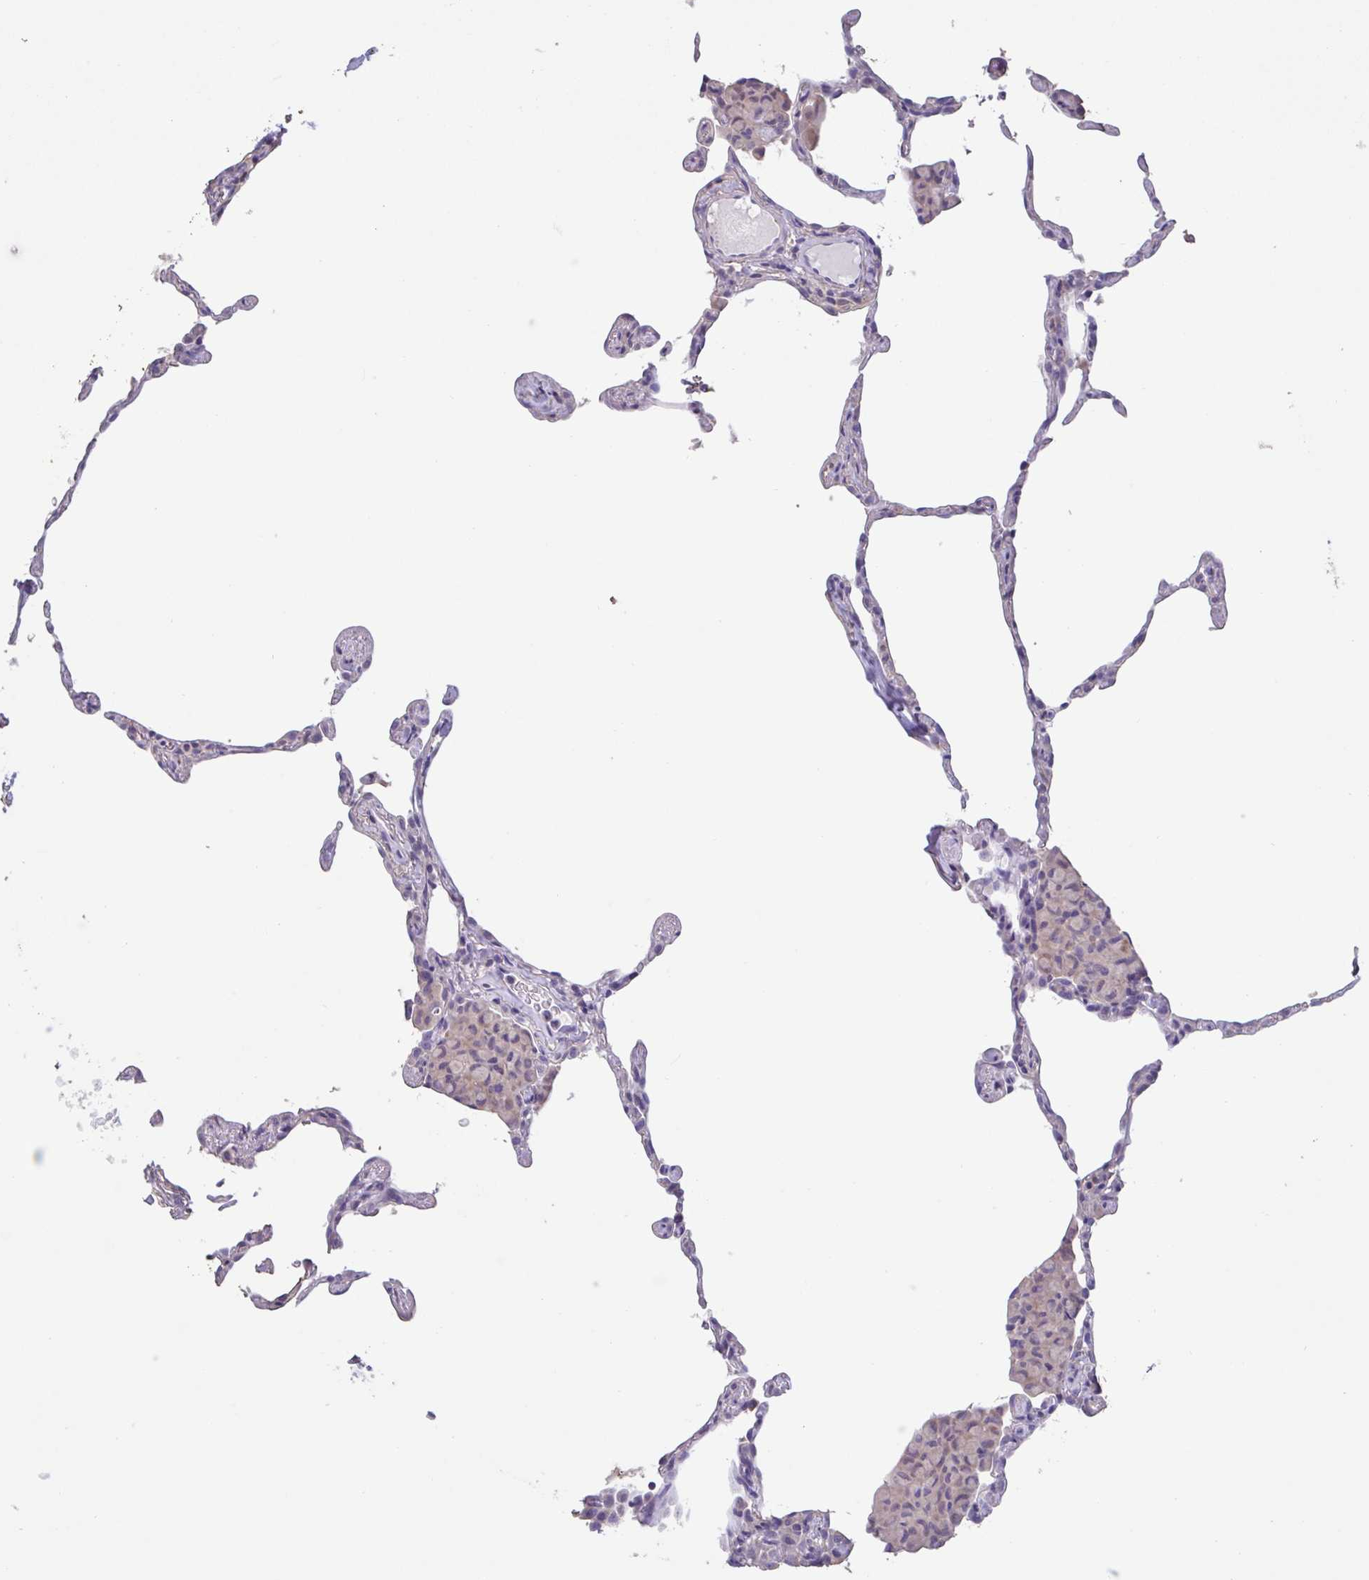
{"staining": {"intensity": "negative", "quantity": "none", "location": "none"}, "tissue": "lung", "cell_type": "Alveolar cells", "image_type": "normal", "snomed": [{"axis": "morphology", "description": "Normal tissue, NOS"}, {"axis": "topography", "description": "Lung"}], "caption": "Image shows no protein expression in alveolar cells of normal lung. (Brightfield microscopy of DAB (3,3'-diaminobenzidine) immunohistochemistry at high magnification).", "gene": "CHMP5", "patient": {"sex": "female", "age": 57}}